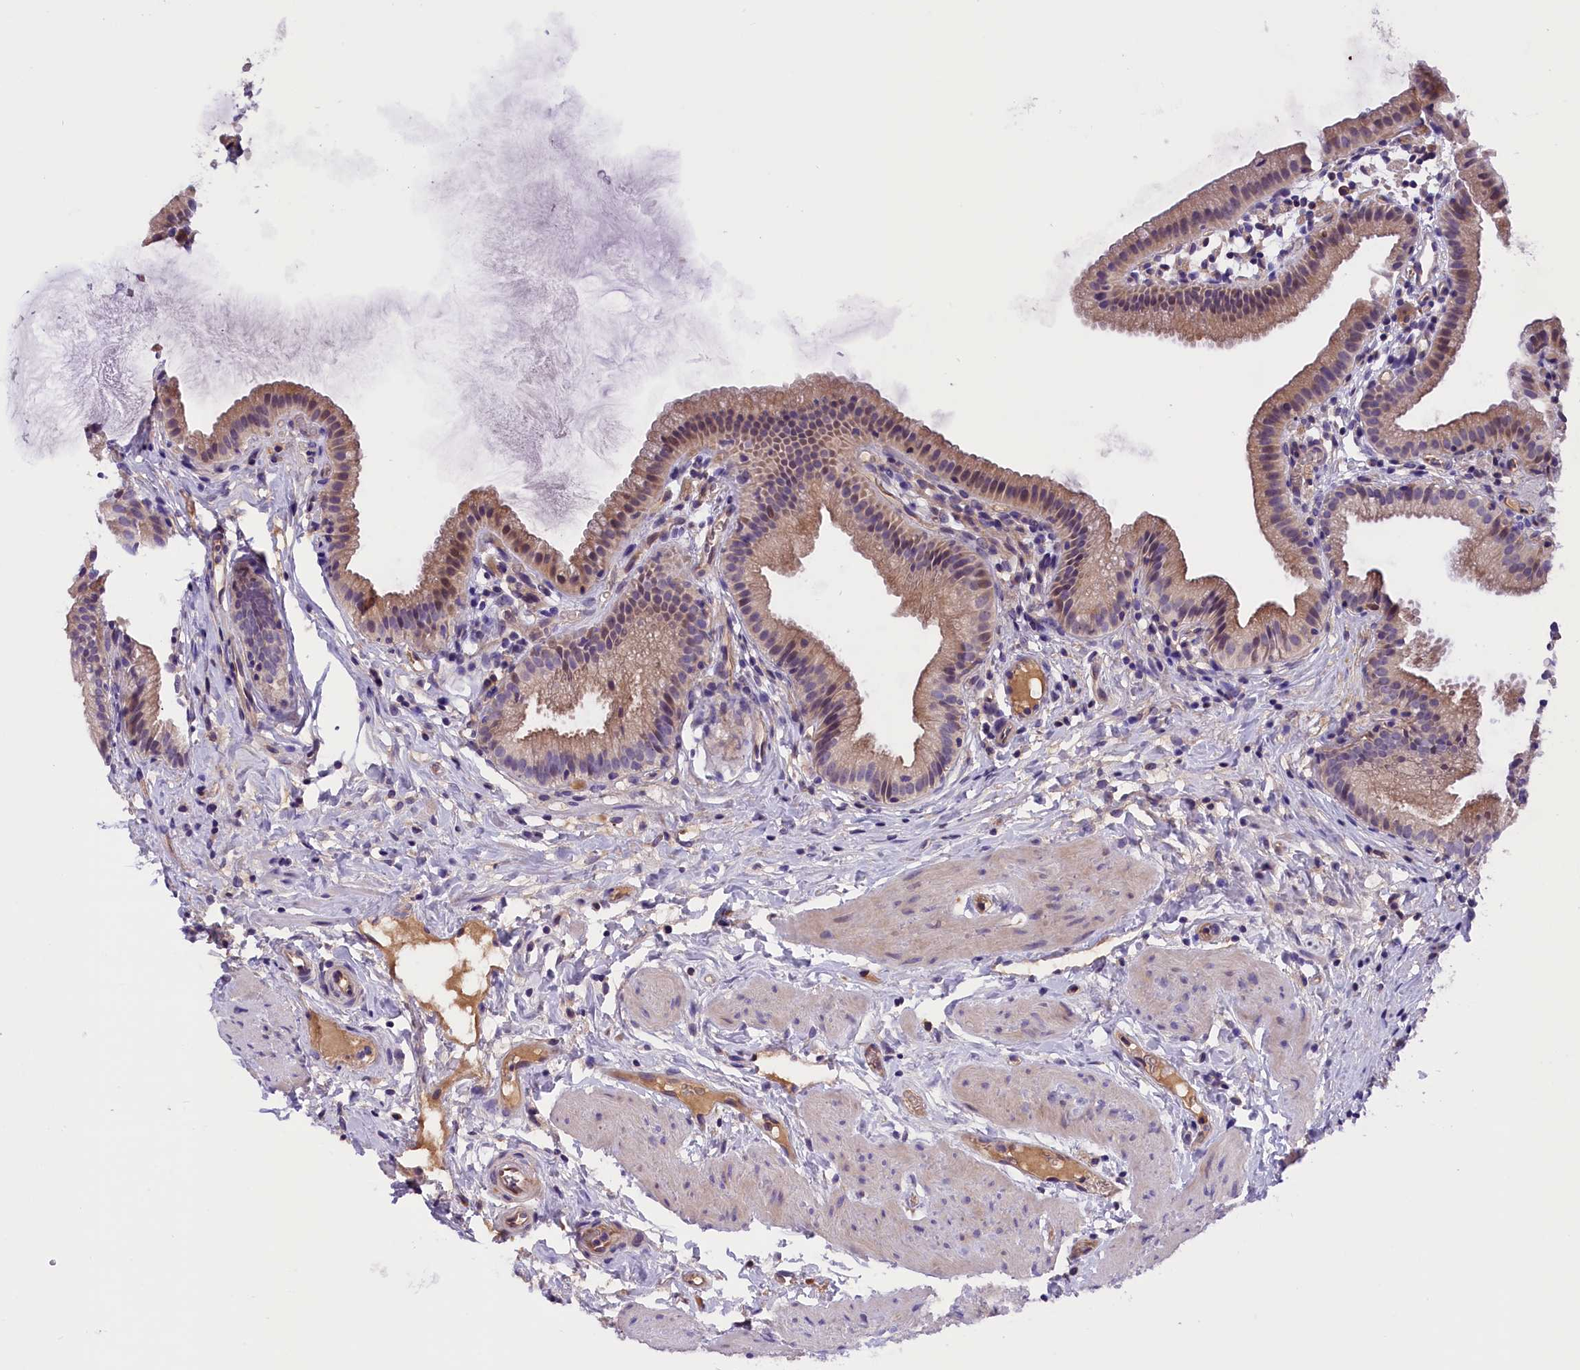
{"staining": {"intensity": "weak", "quantity": ">75%", "location": "cytoplasmic/membranous"}, "tissue": "gallbladder", "cell_type": "Glandular cells", "image_type": "normal", "snomed": [{"axis": "morphology", "description": "Normal tissue, NOS"}, {"axis": "topography", "description": "Gallbladder"}], "caption": "This is a photomicrograph of immunohistochemistry staining of unremarkable gallbladder, which shows weak staining in the cytoplasmic/membranous of glandular cells.", "gene": "CCDC32", "patient": {"sex": "female", "age": 46}}